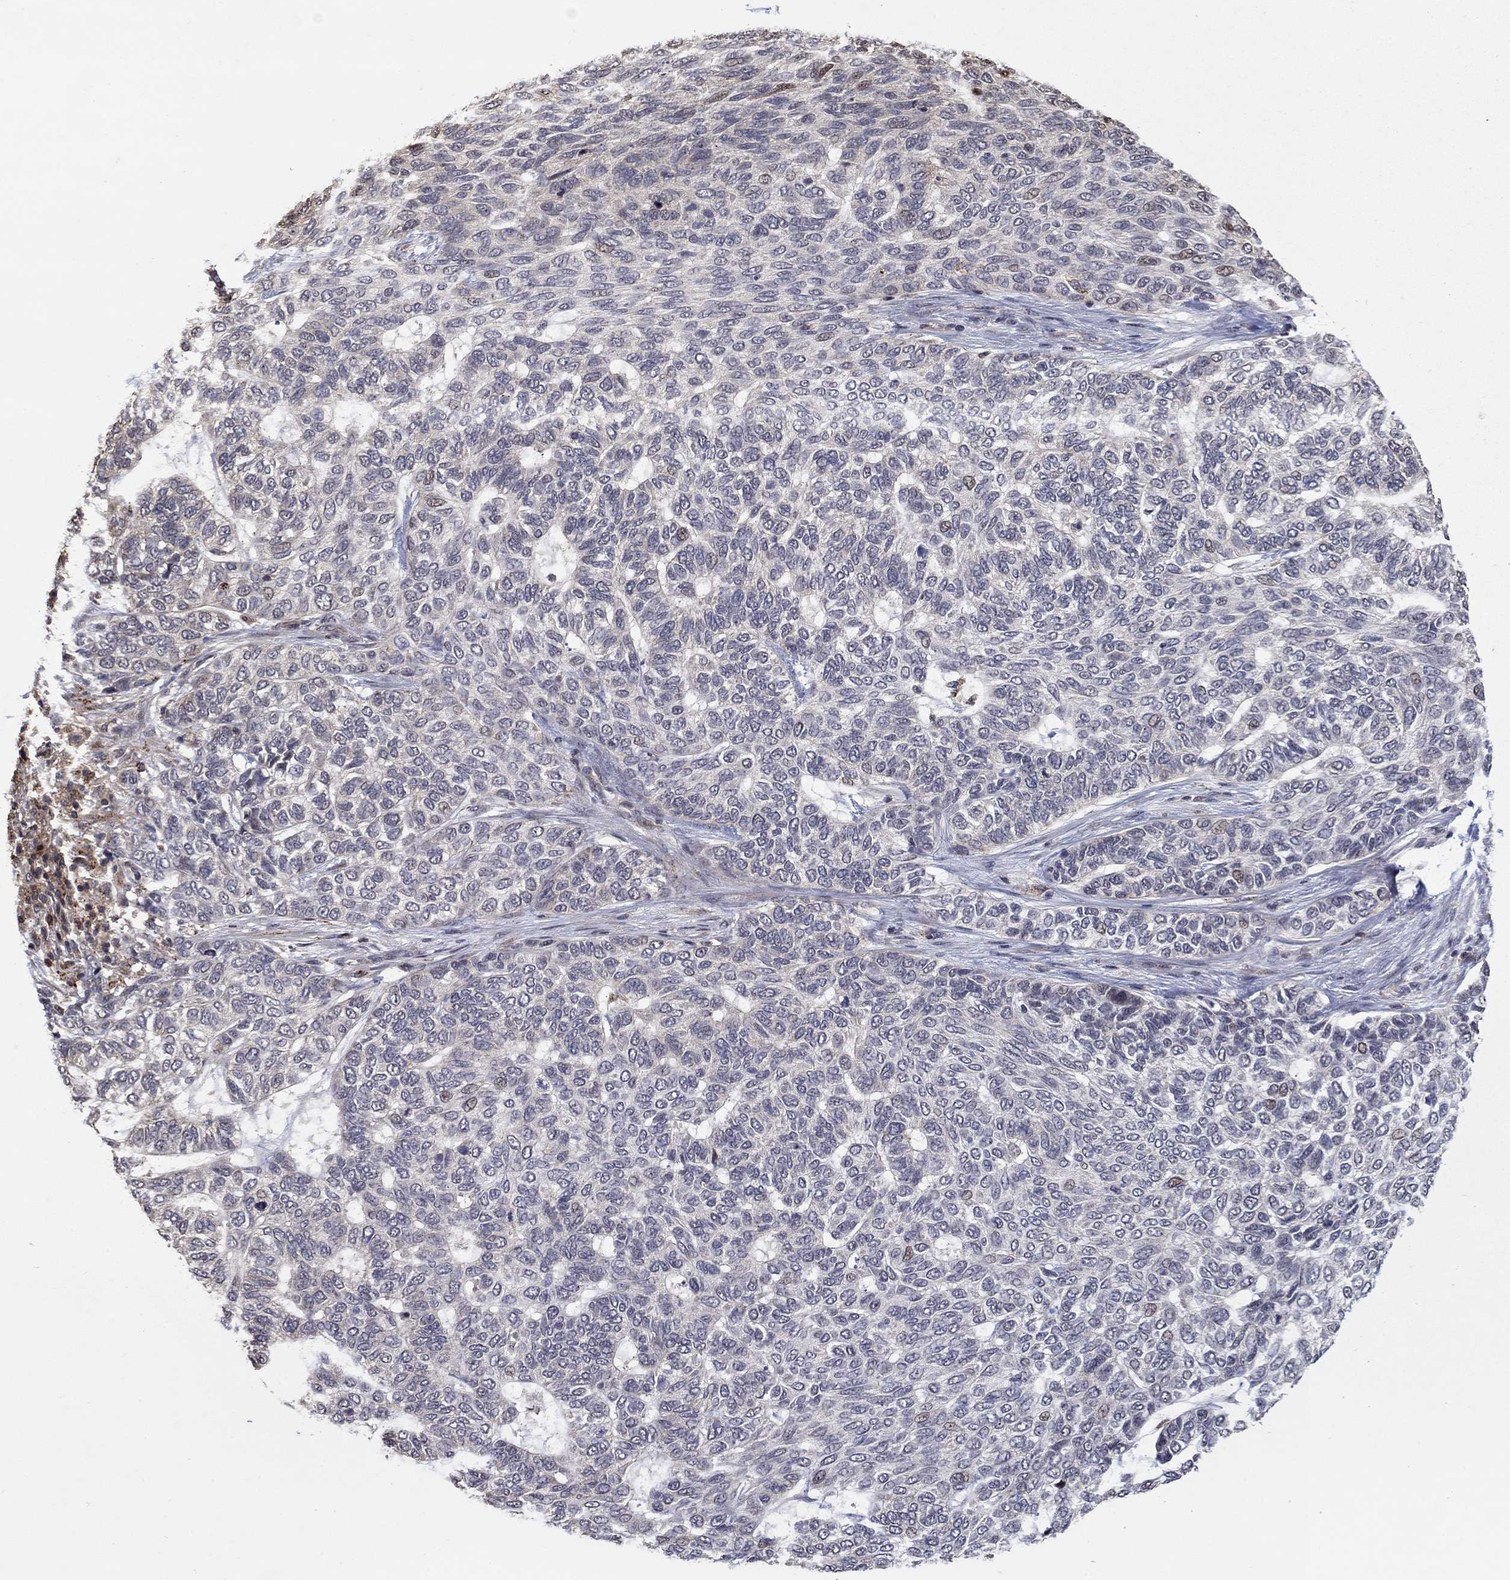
{"staining": {"intensity": "moderate", "quantity": "<25%", "location": "nuclear"}, "tissue": "skin cancer", "cell_type": "Tumor cells", "image_type": "cancer", "snomed": [{"axis": "morphology", "description": "Basal cell carcinoma"}, {"axis": "topography", "description": "Skin"}], "caption": "A brown stain shows moderate nuclear staining of a protein in human skin cancer (basal cell carcinoma) tumor cells.", "gene": "LPCAT4", "patient": {"sex": "female", "age": 65}}